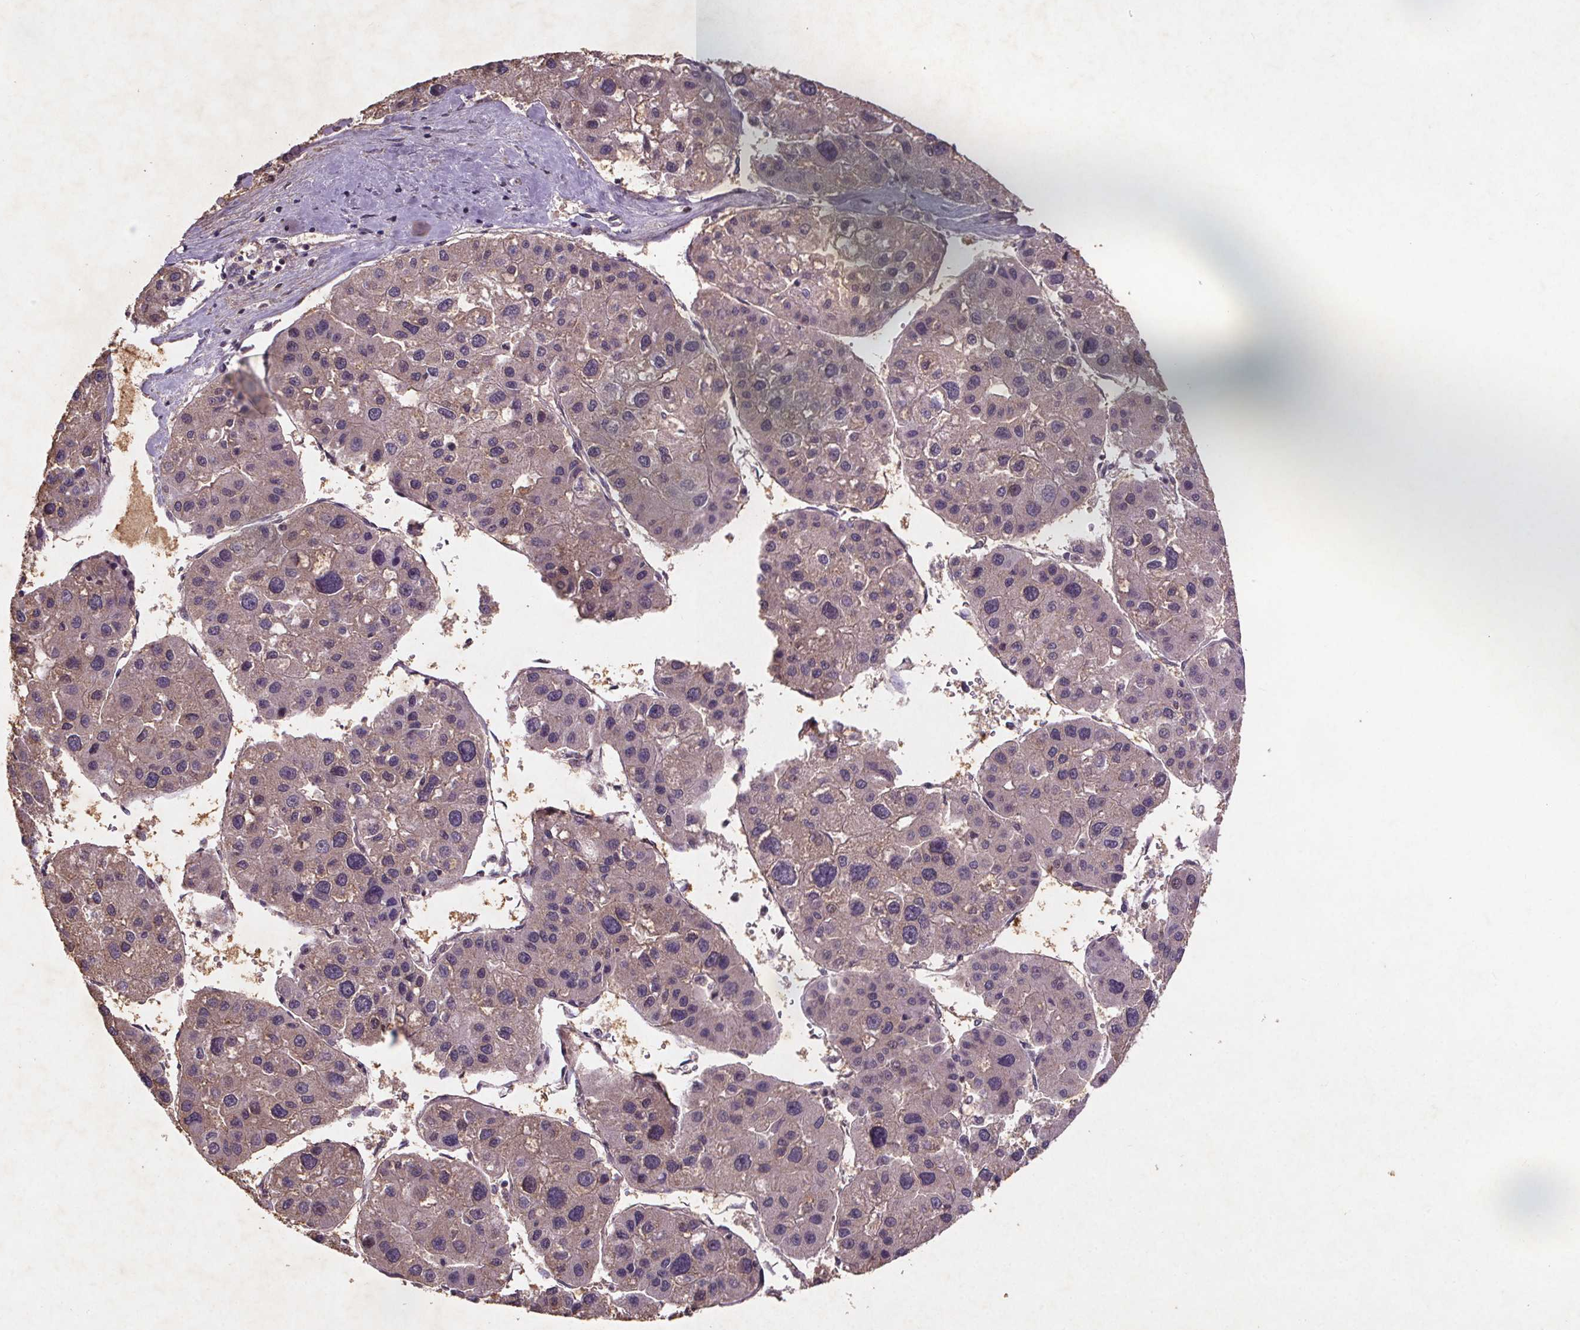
{"staining": {"intensity": "negative", "quantity": "none", "location": "none"}, "tissue": "liver cancer", "cell_type": "Tumor cells", "image_type": "cancer", "snomed": [{"axis": "morphology", "description": "Carcinoma, Hepatocellular, NOS"}, {"axis": "topography", "description": "Liver"}], "caption": "There is no significant positivity in tumor cells of liver hepatocellular carcinoma. The staining was performed using DAB to visualize the protein expression in brown, while the nuclei were stained in blue with hematoxylin (Magnification: 20x).", "gene": "STRN3", "patient": {"sex": "male", "age": 73}}